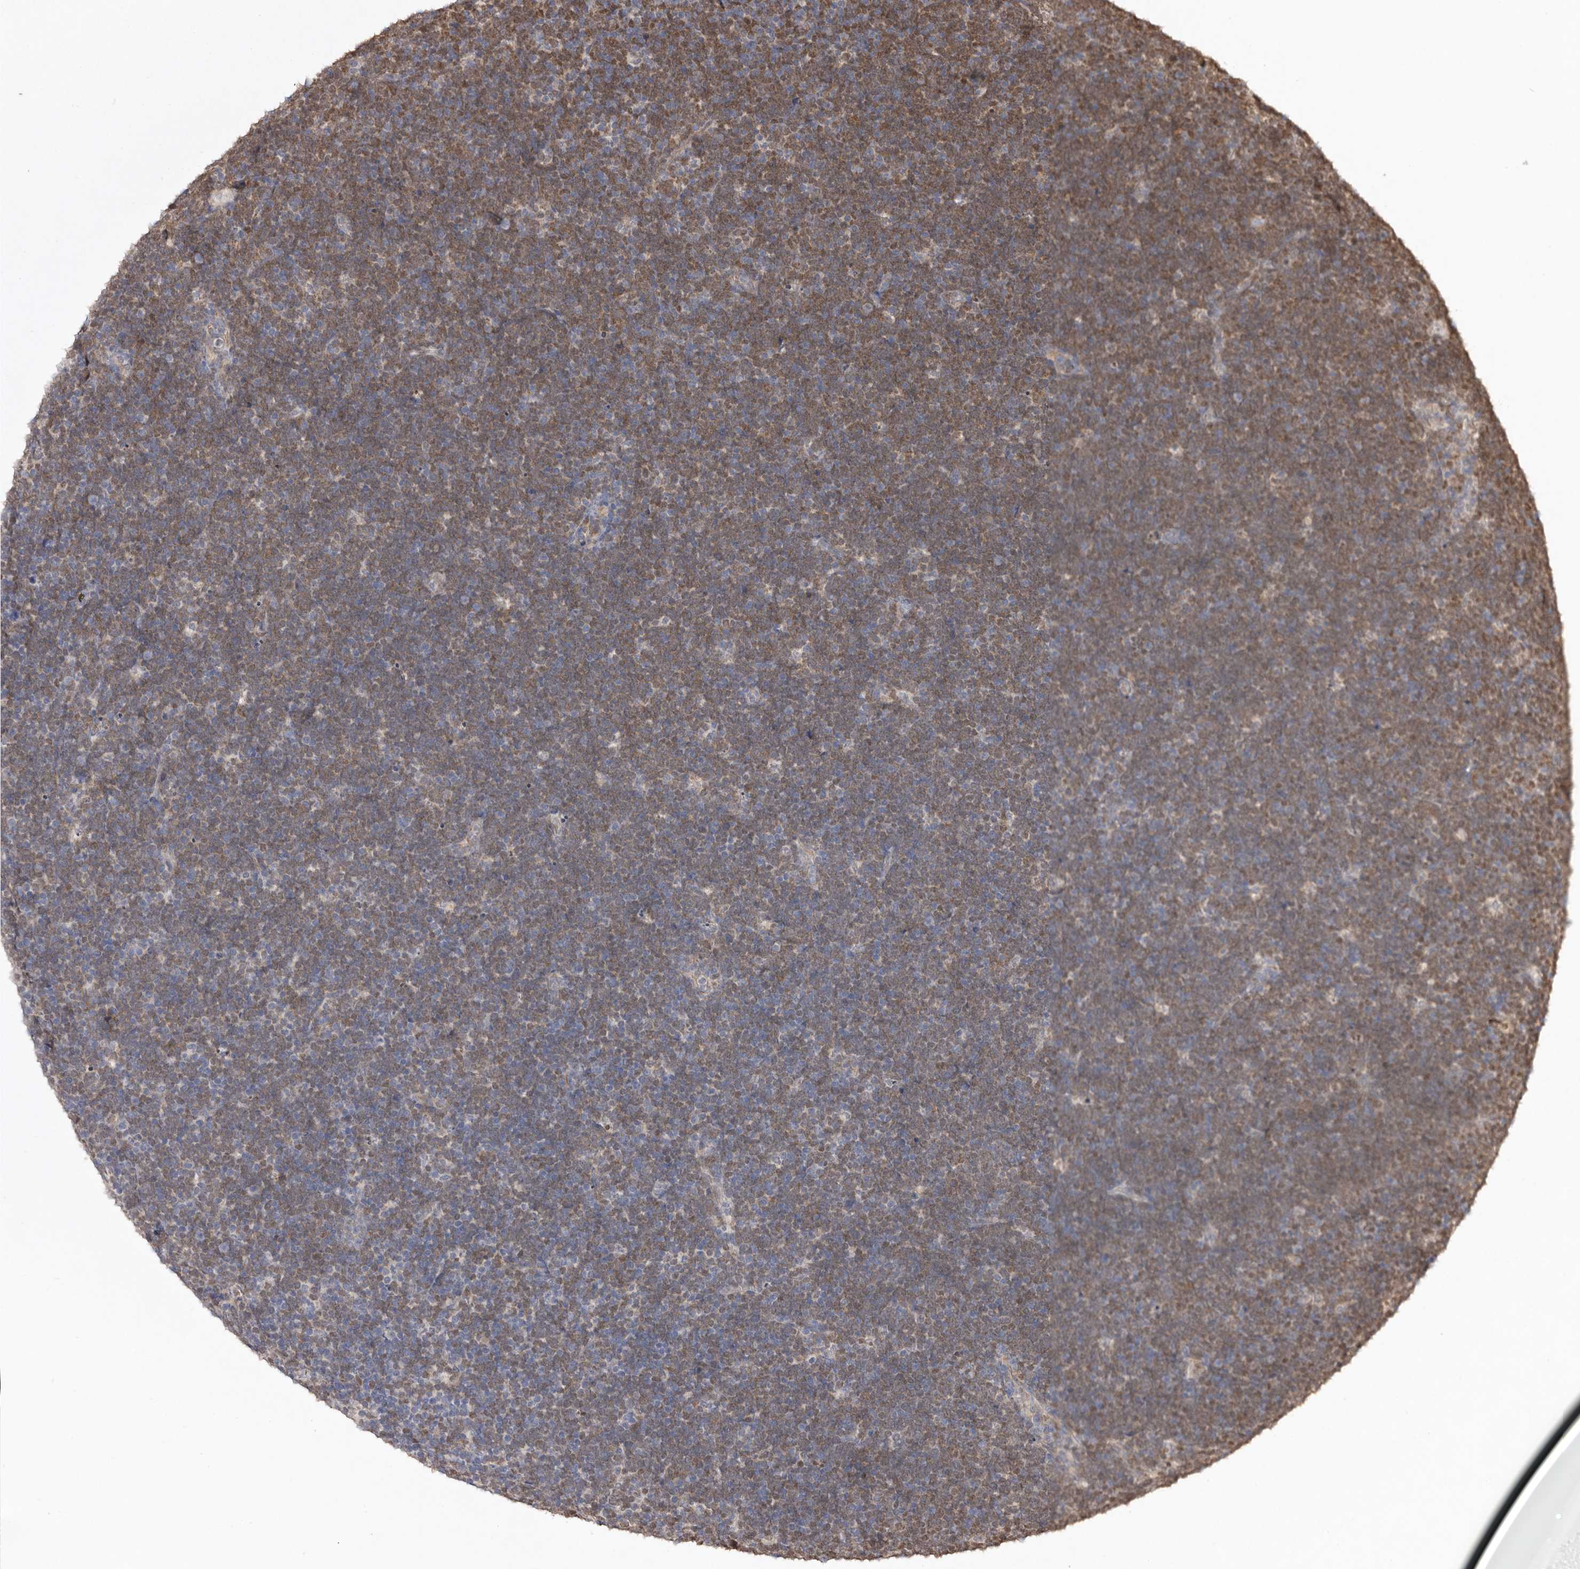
{"staining": {"intensity": "weak", "quantity": "25%-75%", "location": "cytoplasmic/membranous"}, "tissue": "lymphoma", "cell_type": "Tumor cells", "image_type": "cancer", "snomed": [{"axis": "morphology", "description": "Malignant lymphoma, non-Hodgkin's type, High grade"}, {"axis": "topography", "description": "Lymph node"}], "caption": "Immunohistochemistry of malignant lymphoma, non-Hodgkin's type (high-grade) displays low levels of weak cytoplasmic/membranous expression in about 25%-75% of tumor cells. (IHC, brightfield microscopy, high magnification).", "gene": "NOTCH1", "patient": {"sex": "male", "age": 13}}